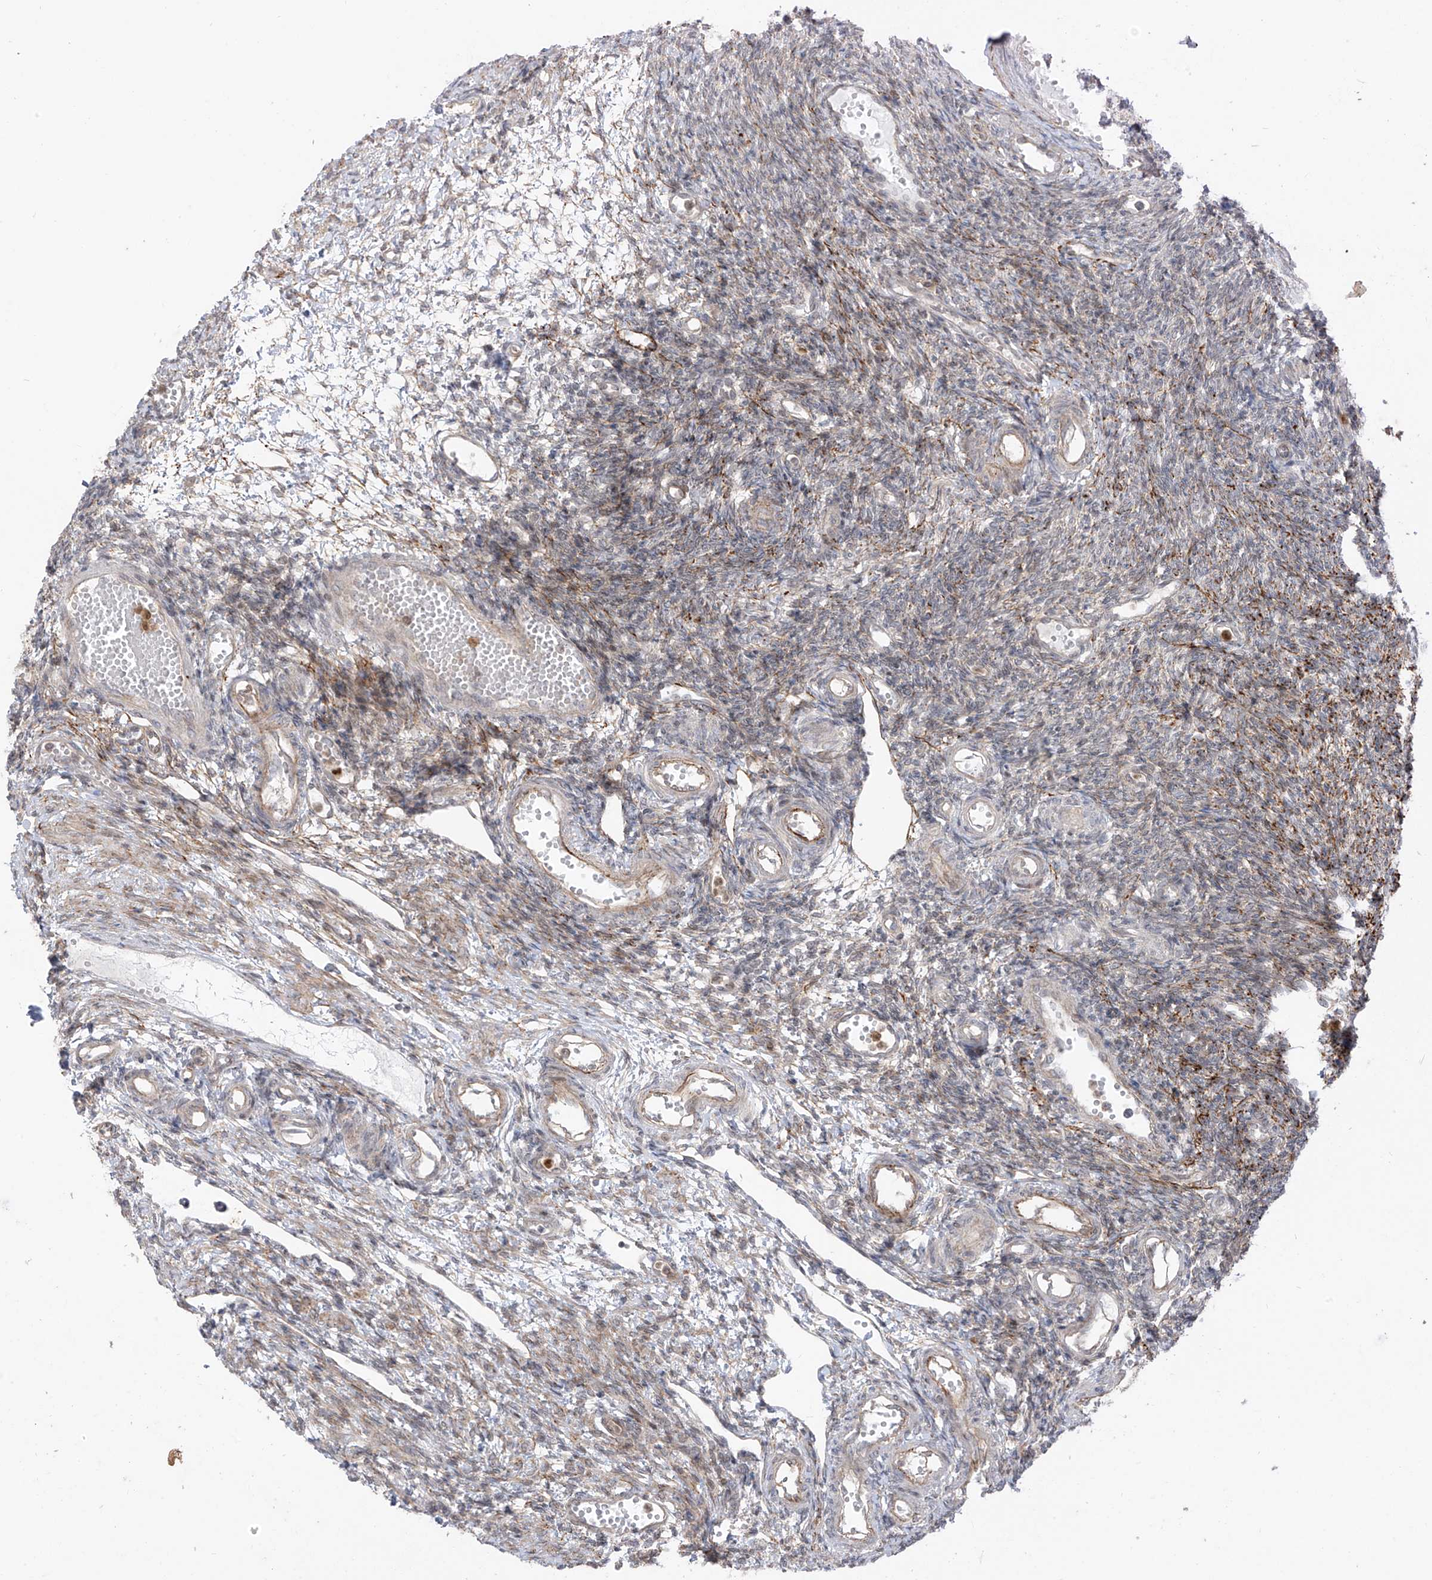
{"staining": {"intensity": "moderate", "quantity": "<25%", "location": "cytoplasmic/membranous"}, "tissue": "ovary", "cell_type": "Ovarian stroma cells", "image_type": "normal", "snomed": [{"axis": "morphology", "description": "Normal tissue, NOS"}, {"axis": "morphology", "description": "Cyst, NOS"}, {"axis": "topography", "description": "Ovary"}], "caption": "Approximately <25% of ovarian stroma cells in benign human ovary reveal moderate cytoplasmic/membranous protein staining as visualized by brown immunohistochemical staining.", "gene": "PDE11A", "patient": {"sex": "female", "age": 33}}